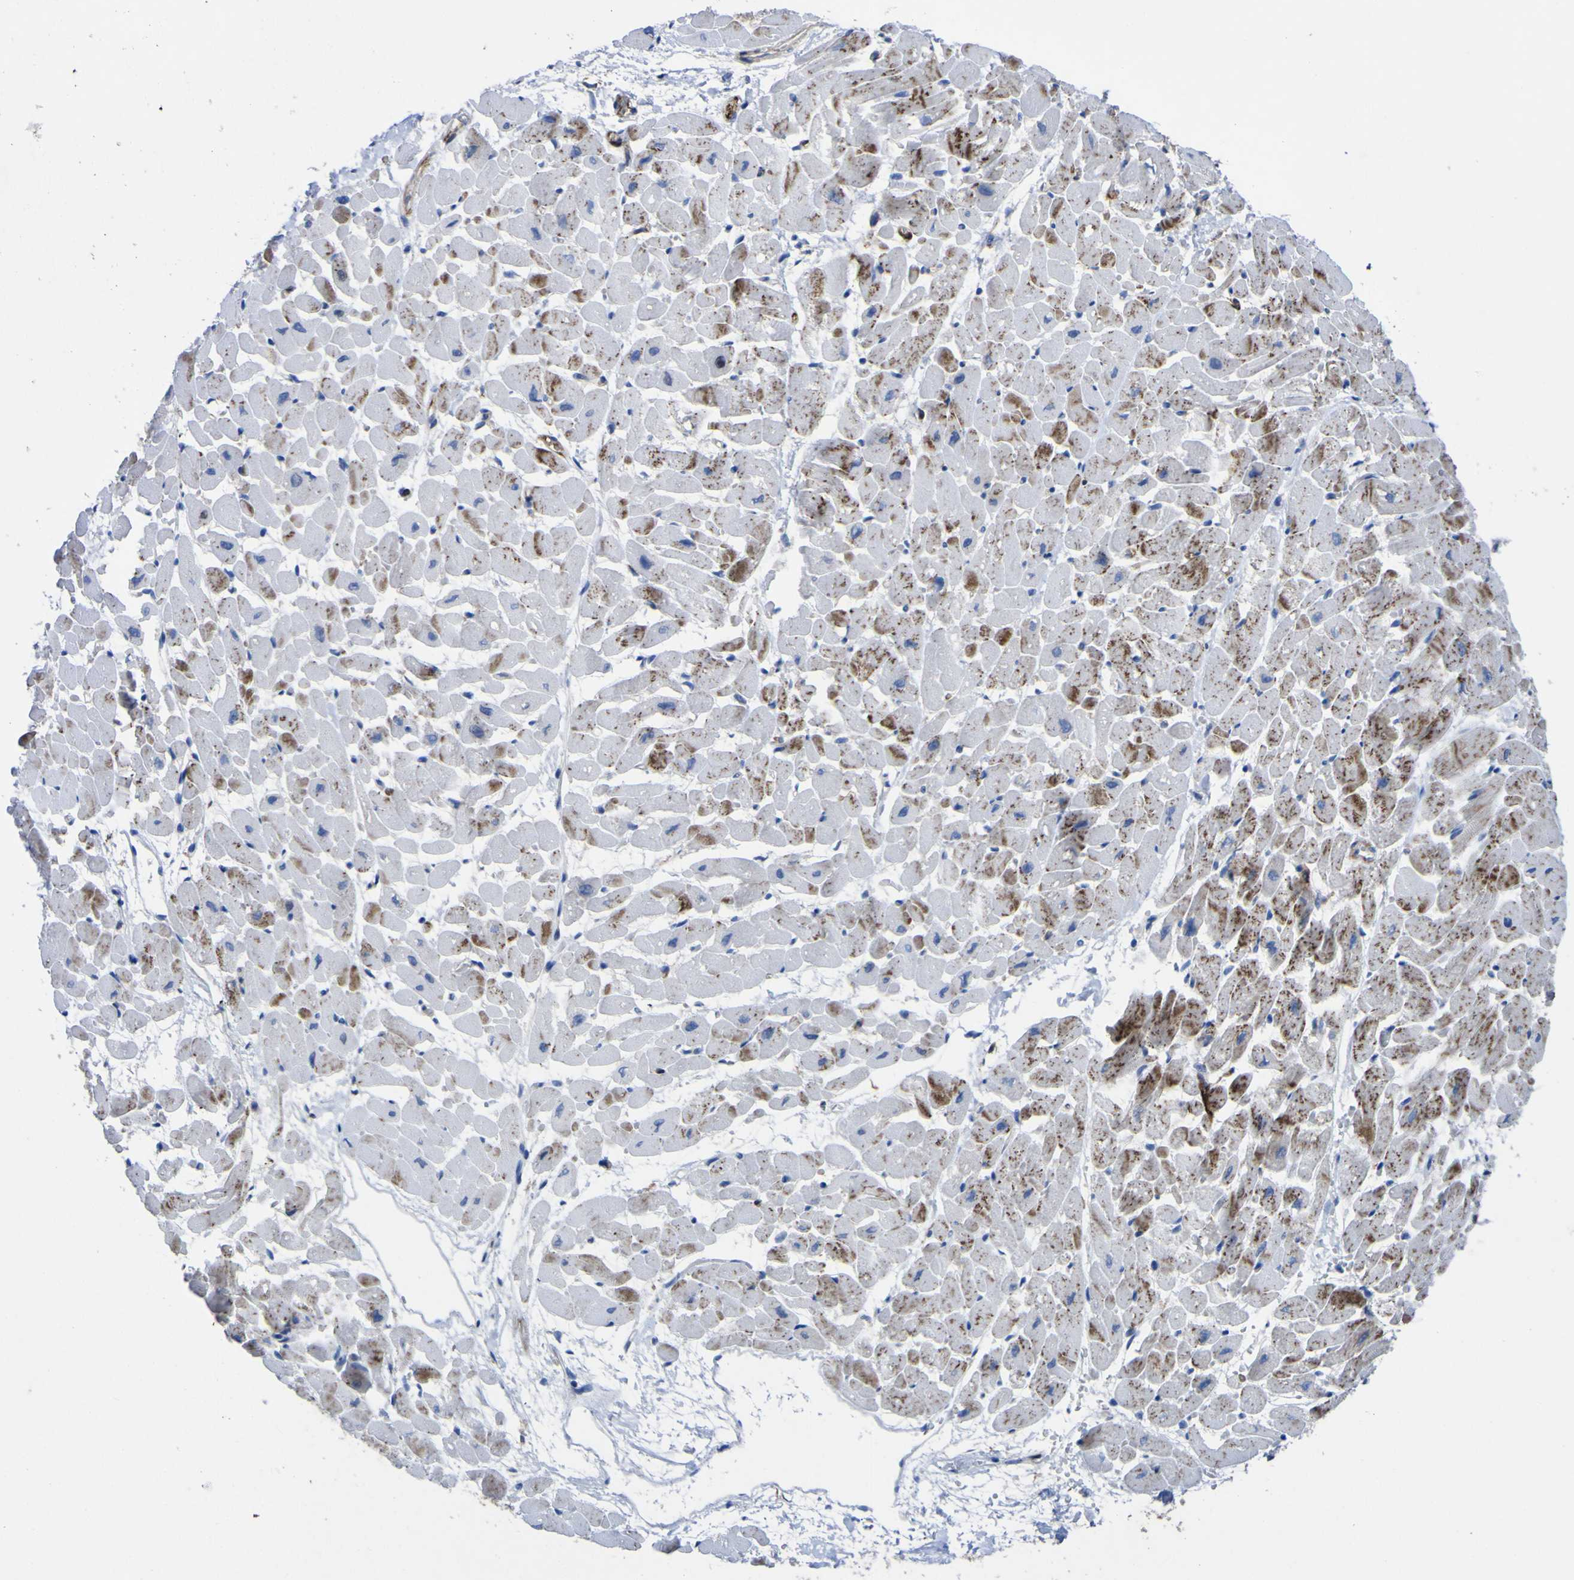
{"staining": {"intensity": "moderate", "quantity": "<25%", "location": "cytoplasmic/membranous"}, "tissue": "heart muscle", "cell_type": "Cardiomyocytes", "image_type": "normal", "snomed": [{"axis": "morphology", "description": "Normal tissue, NOS"}, {"axis": "topography", "description": "Heart"}], "caption": "Heart muscle stained with a brown dye displays moderate cytoplasmic/membranous positive expression in approximately <25% of cardiomyocytes.", "gene": "AGO4", "patient": {"sex": "male", "age": 45}}